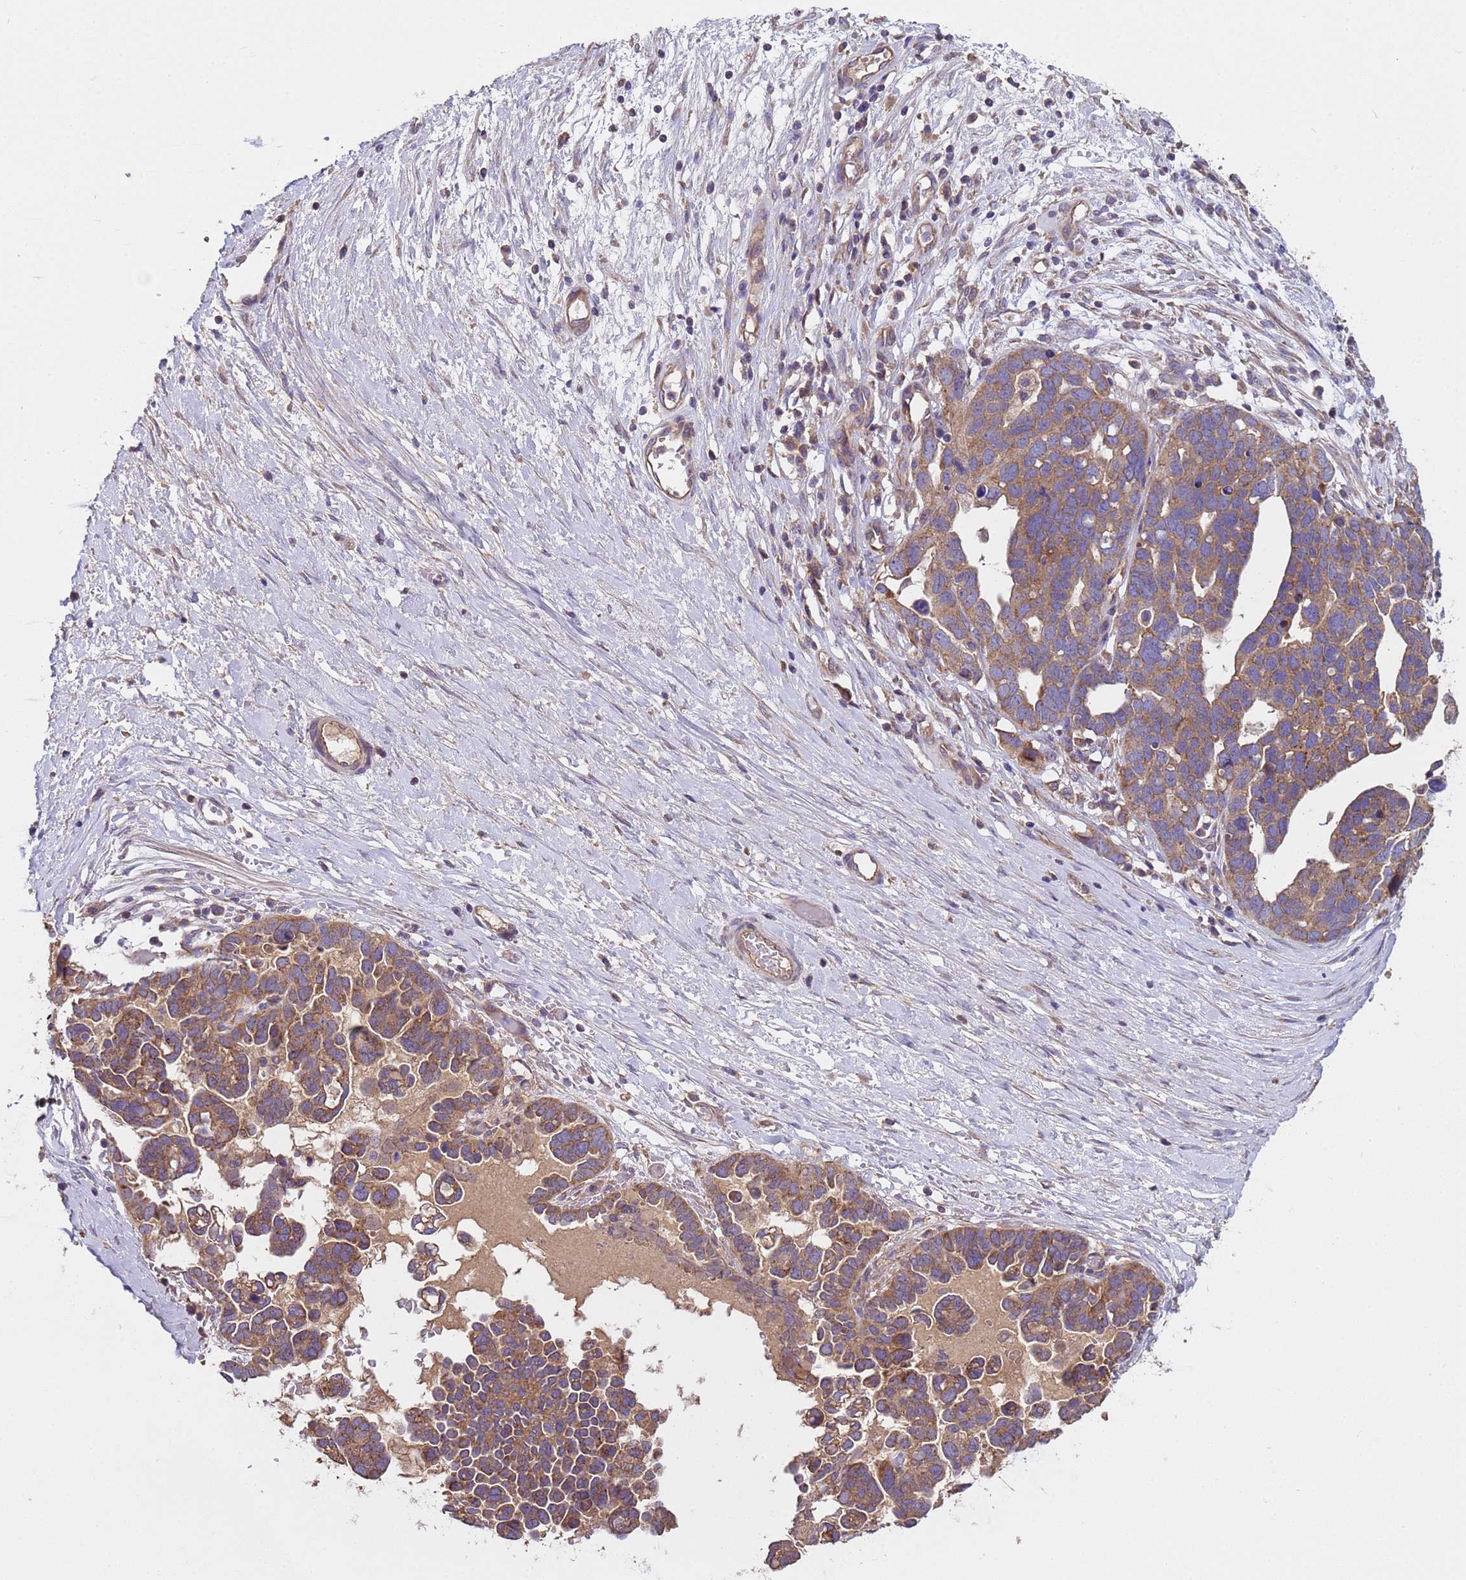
{"staining": {"intensity": "moderate", "quantity": ">75%", "location": "cytoplasmic/membranous"}, "tissue": "ovarian cancer", "cell_type": "Tumor cells", "image_type": "cancer", "snomed": [{"axis": "morphology", "description": "Cystadenocarcinoma, serous, NOS"}, {"axis": "topography", "description": "Ovary"}], "caption": "Immunohistochemical staining of ovarian serous cystadenocarcinoma displays medium levels of moderate cytoplasmic/membranous protein positivity in approximately >75% of tumor cells.", "gene": "EEF1AKMT1", "patient": {"sex": "female", "age": 54}}